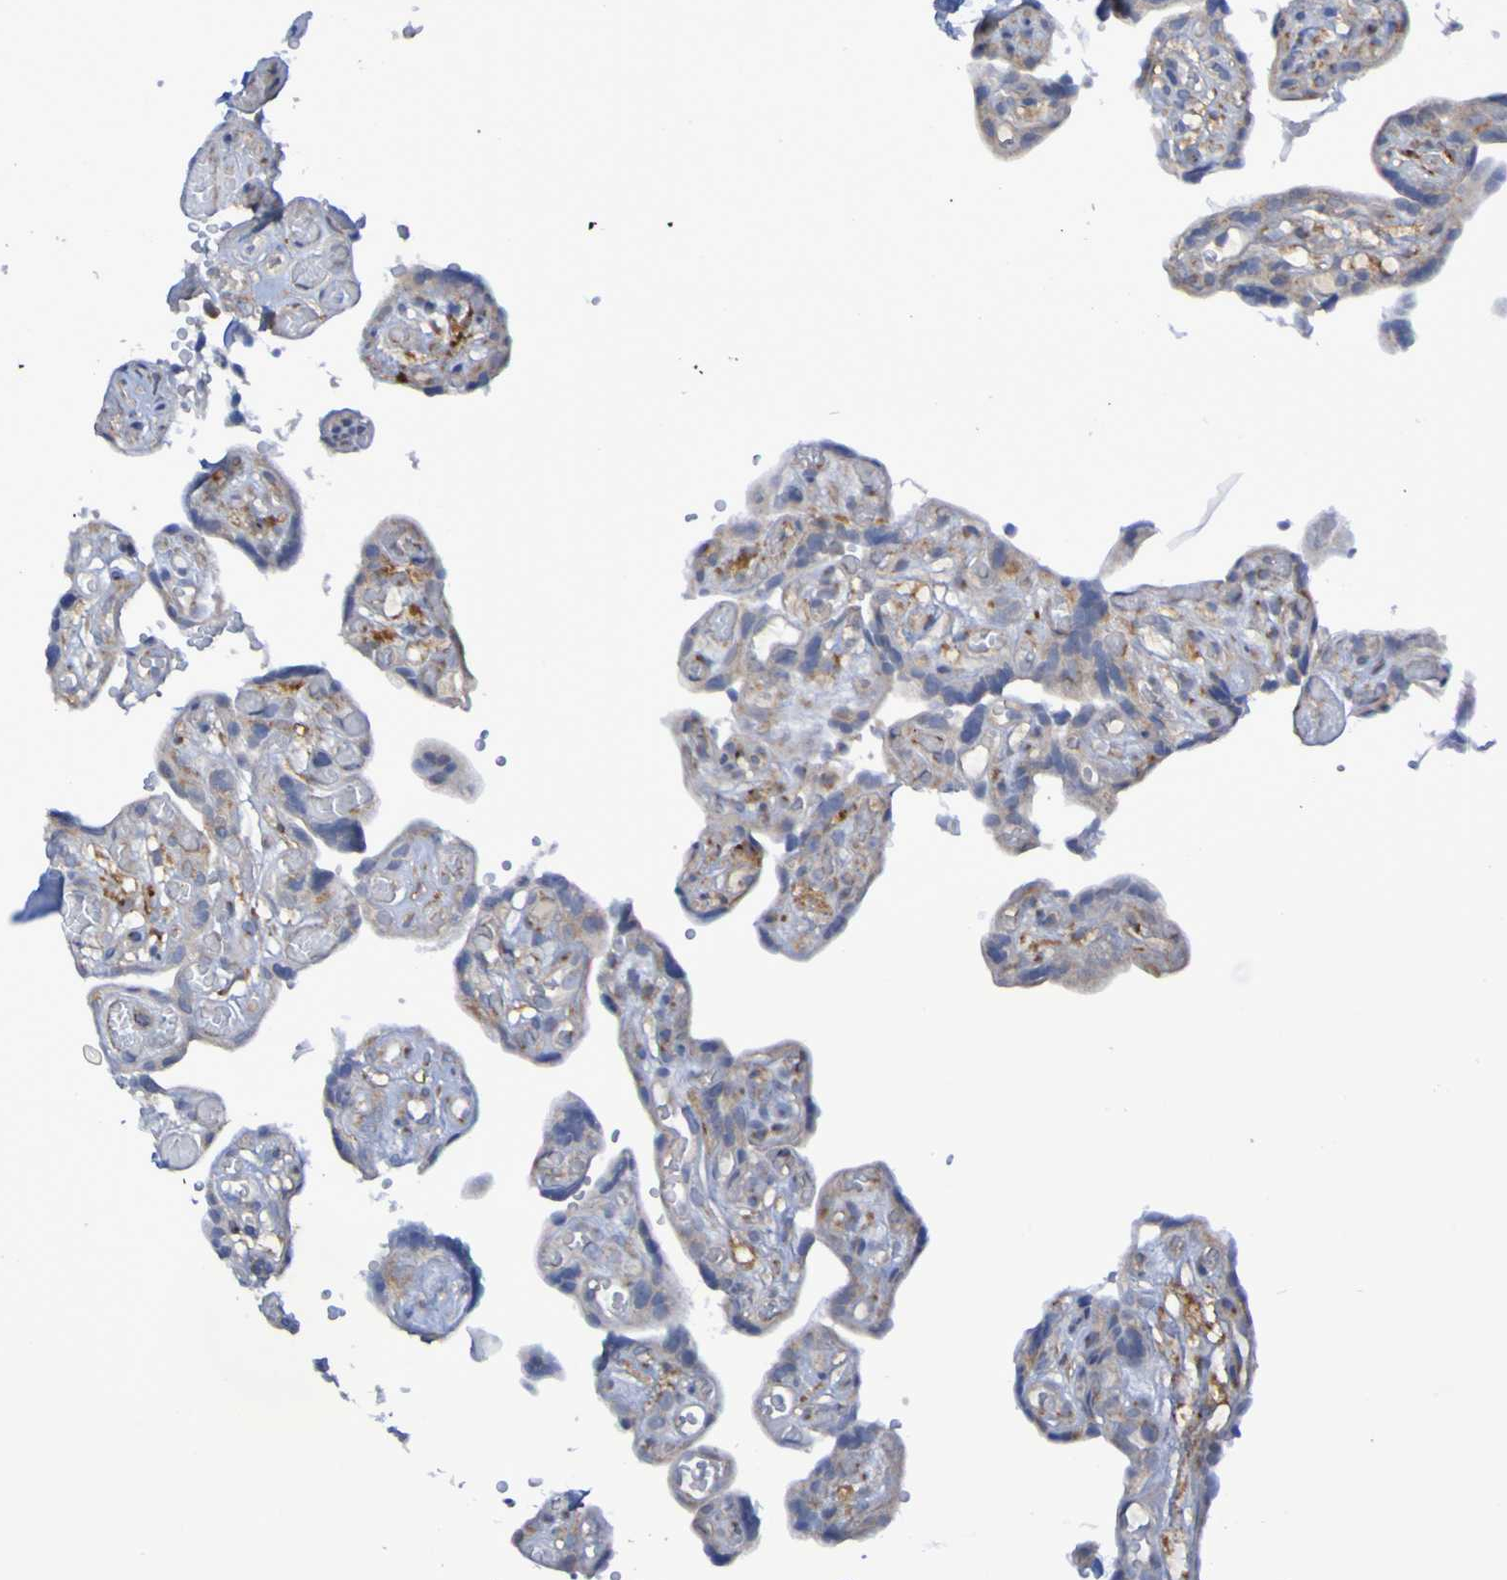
{"staining": {"intensity": "moderate", "quantity": ">75%", "location": "cytoplasmic/membranous"}, "tissue": "placenta", "cell_type": "Decidual cells", "image_type": "normal", "snomed": [{"axis": "morphology", "description": "Normal tissue, NOS"}, {"axis": "topography", "description": "Placenta"}], "caption": "IHC micrograph of benign human placenta stained for a protein (brown), which shows medium levels of moderate cytoplasmic/membranous staining in approximately >75% of decidual cells.", "gene": "LMBRD2", "patient": {"sex": "female", "age": 30}}